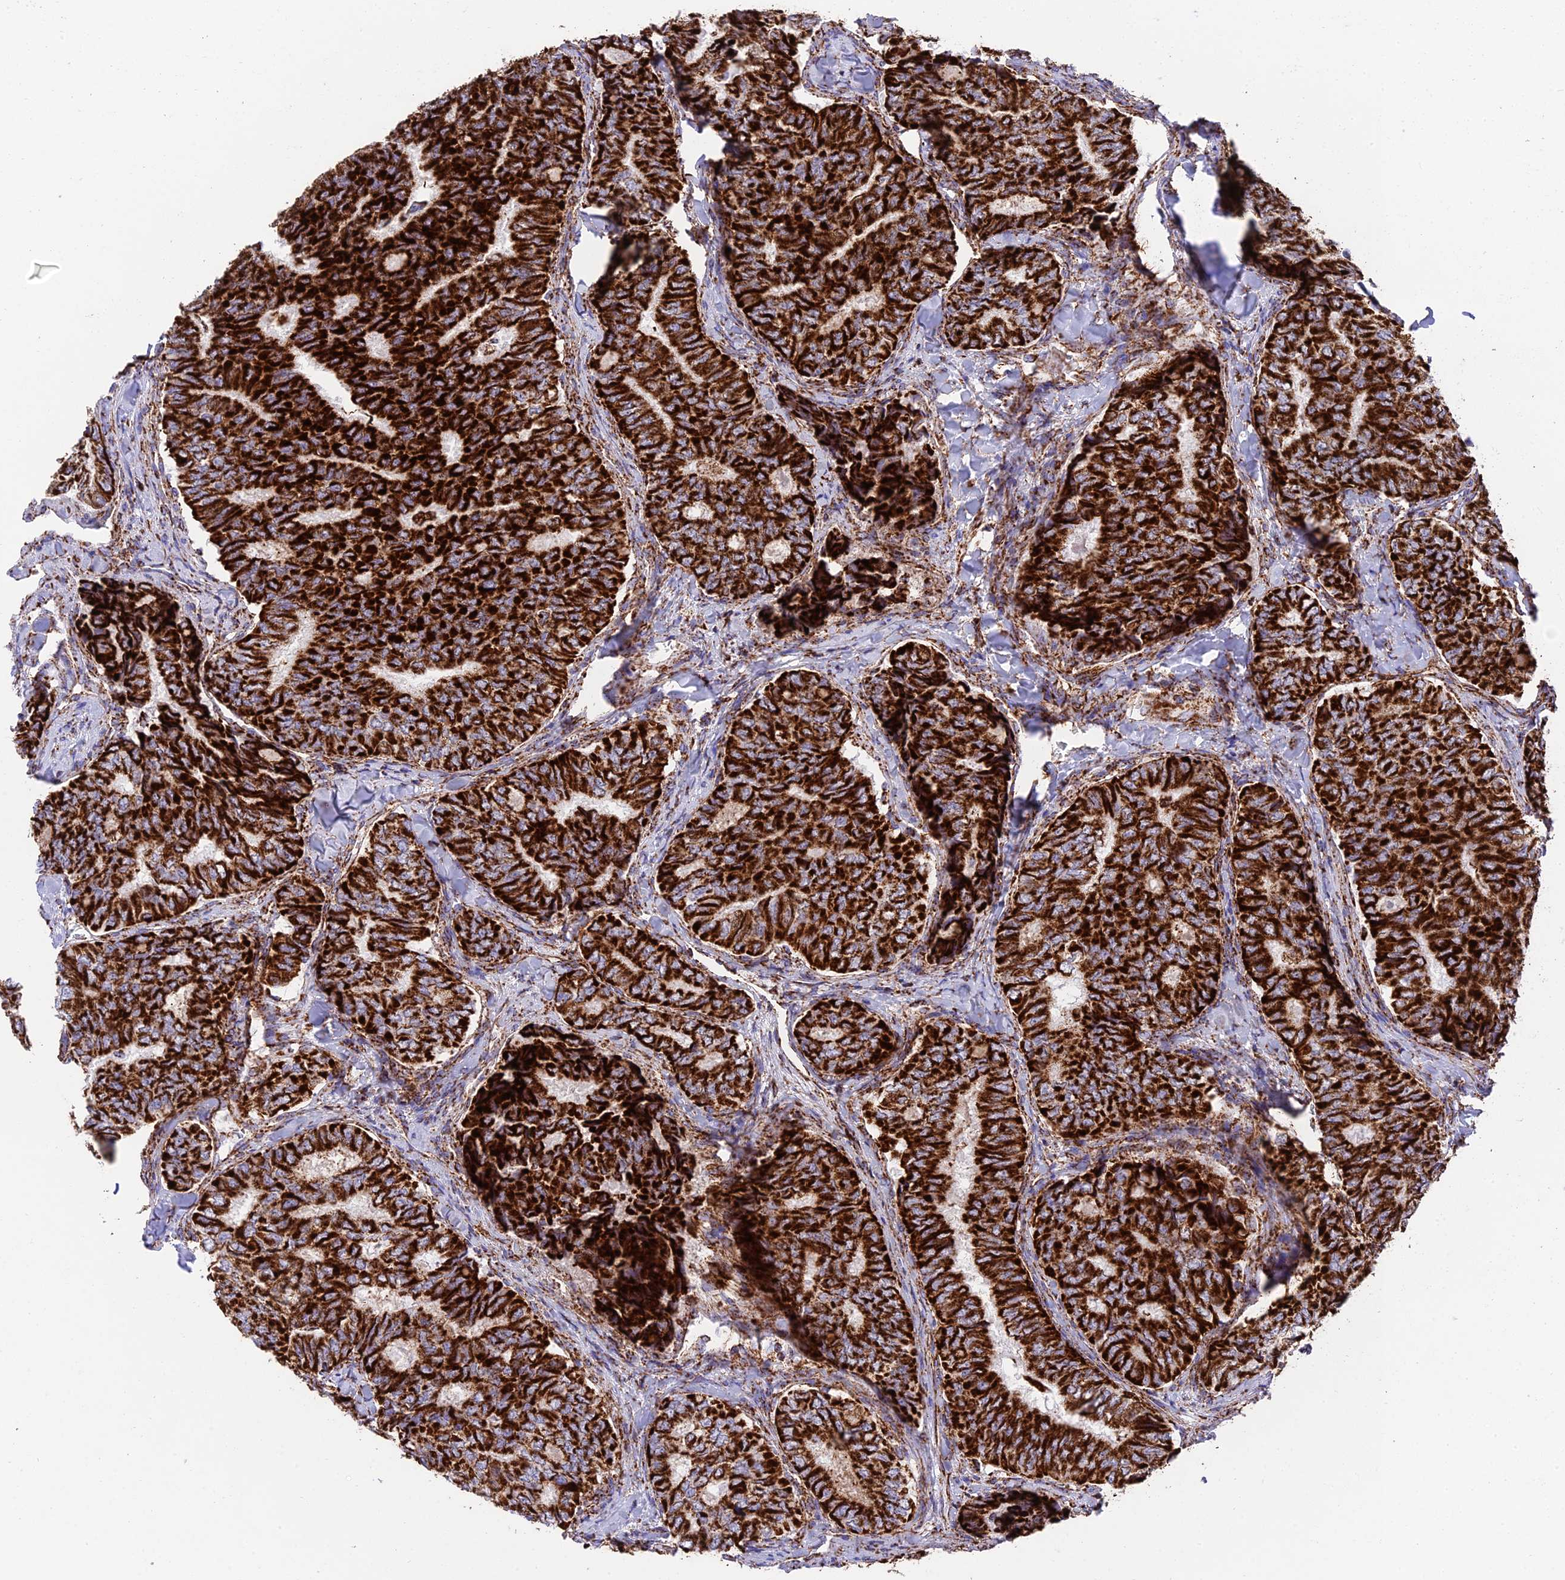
{"staining": {"intensity": "strong", "quantity": ">75%", "location": "cytoplasmic/membranous"}, "tissue": "thyroid cancer", "cell_type": "Tumor cells", "image_type": "cancer", "snomed": [{"axis": "morphology", "description": "Papillary adenocarcinoma, NOS"}, {"axis": "topography", "description": "Thyroid gland"}], "caption": "Immunohistochemical staining of thyroid cancer (papillary adenocarcinoma) displays high levels of strong cytoplasmic/membranous protein staining in about >75% of tumor cells. (Brightfield microscopy of DAB IHC at high magnification).", "gene": "CHCHD3", "patient": {"sex": "female", "age": 35}}